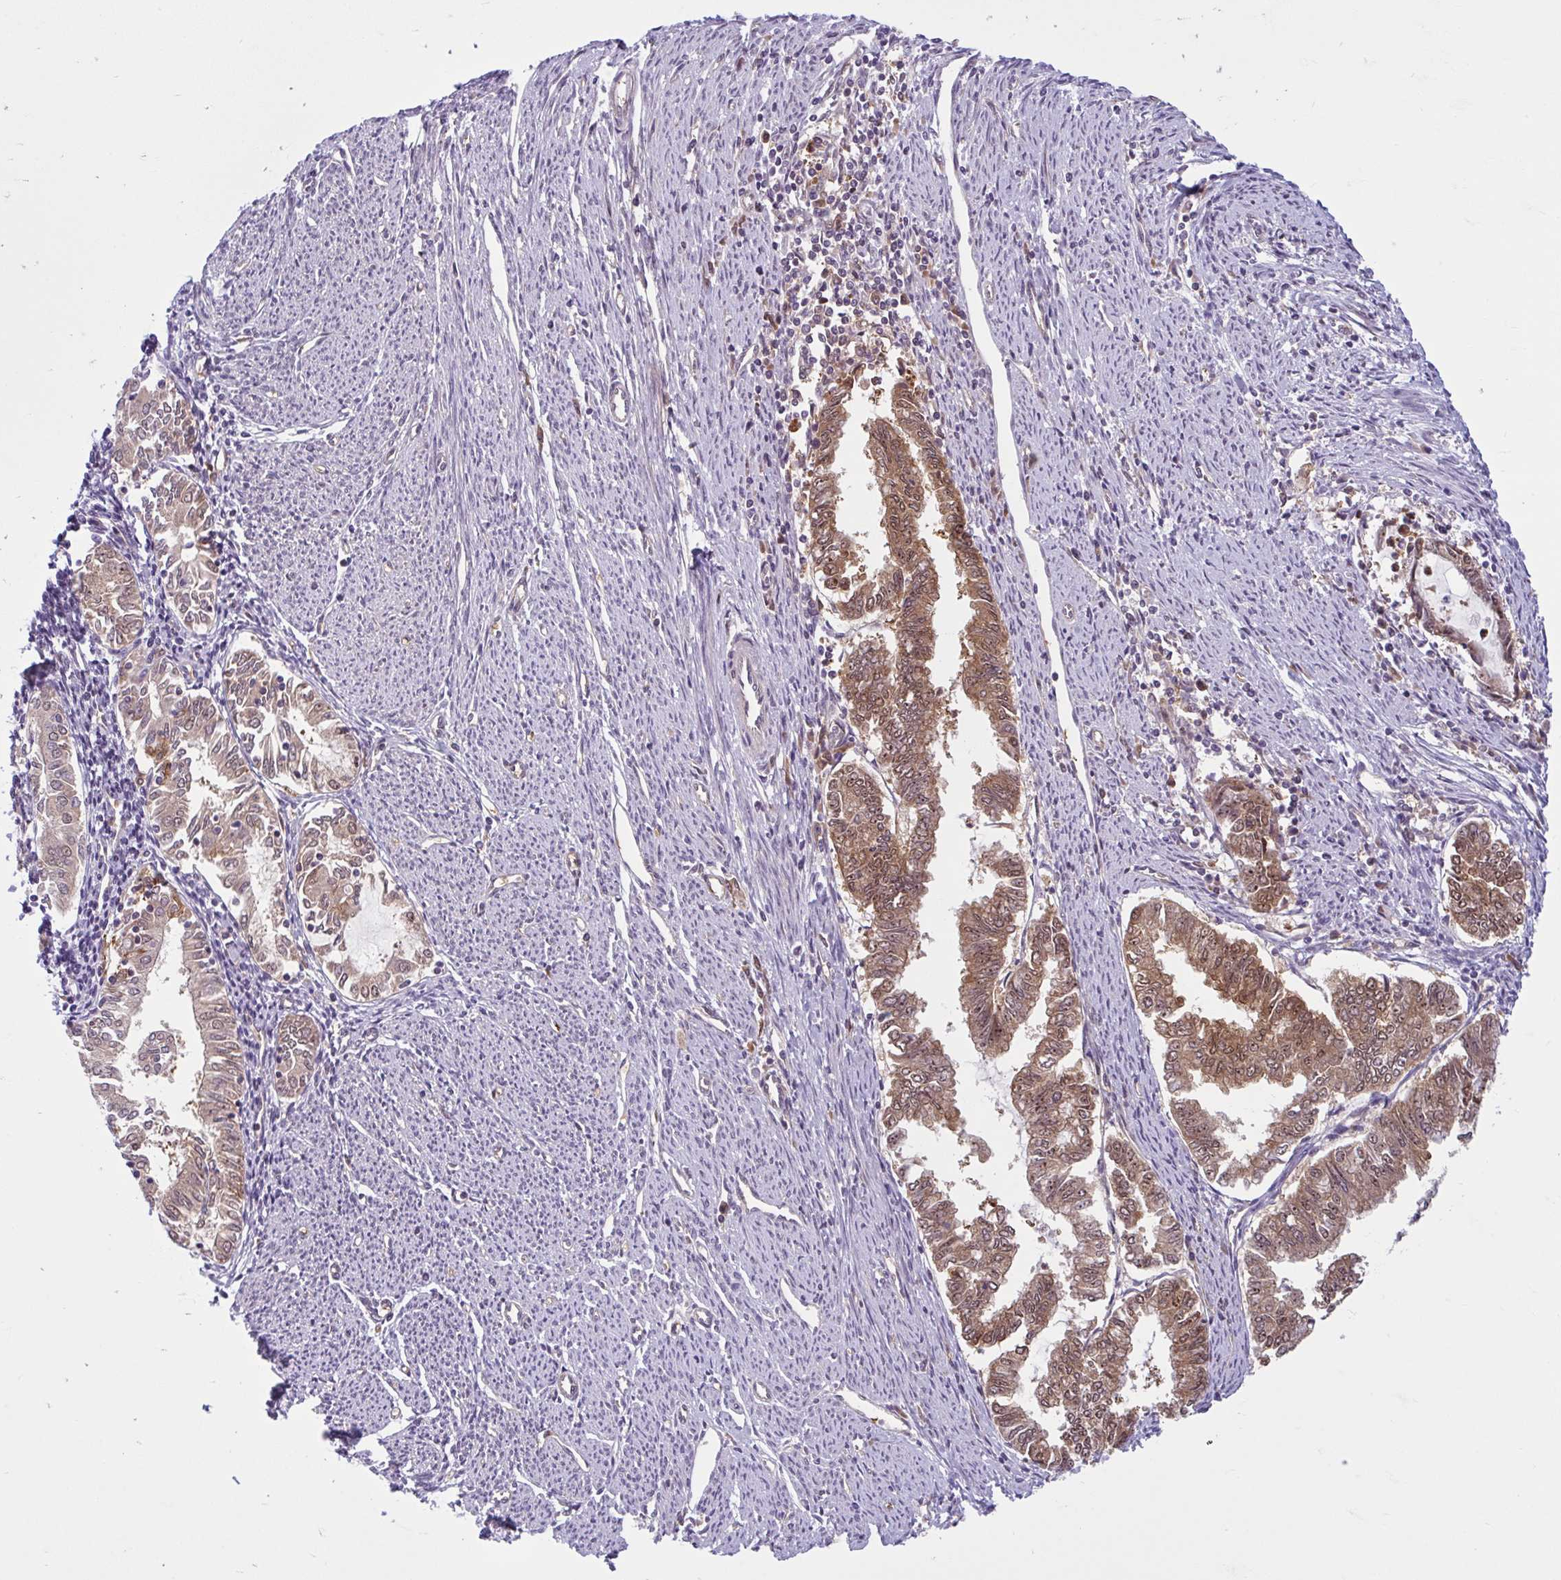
{"staining": {"intensity": "moderate", "quantity": ">75%", "location": "cytoplasmic/membranous,nuclear"}, "tissue": "endometrial cancer", "cell_type": "Tumor cells", "image_type": "cancer", "snomed": [{"axis": "morphology", "description": "Adenocarcinoma, NOS"}, {"axis": "topography", "description": "Endometrium"}], "caption": "Immunohistochemical staining of human endometrial adenocarcinoma displays moderate cytoplasmic/membranous and nuclear protein positivity in about >75% of tumor cells.", "gene": "HMBS", "patient": {"sex": "female", "age": 79}}